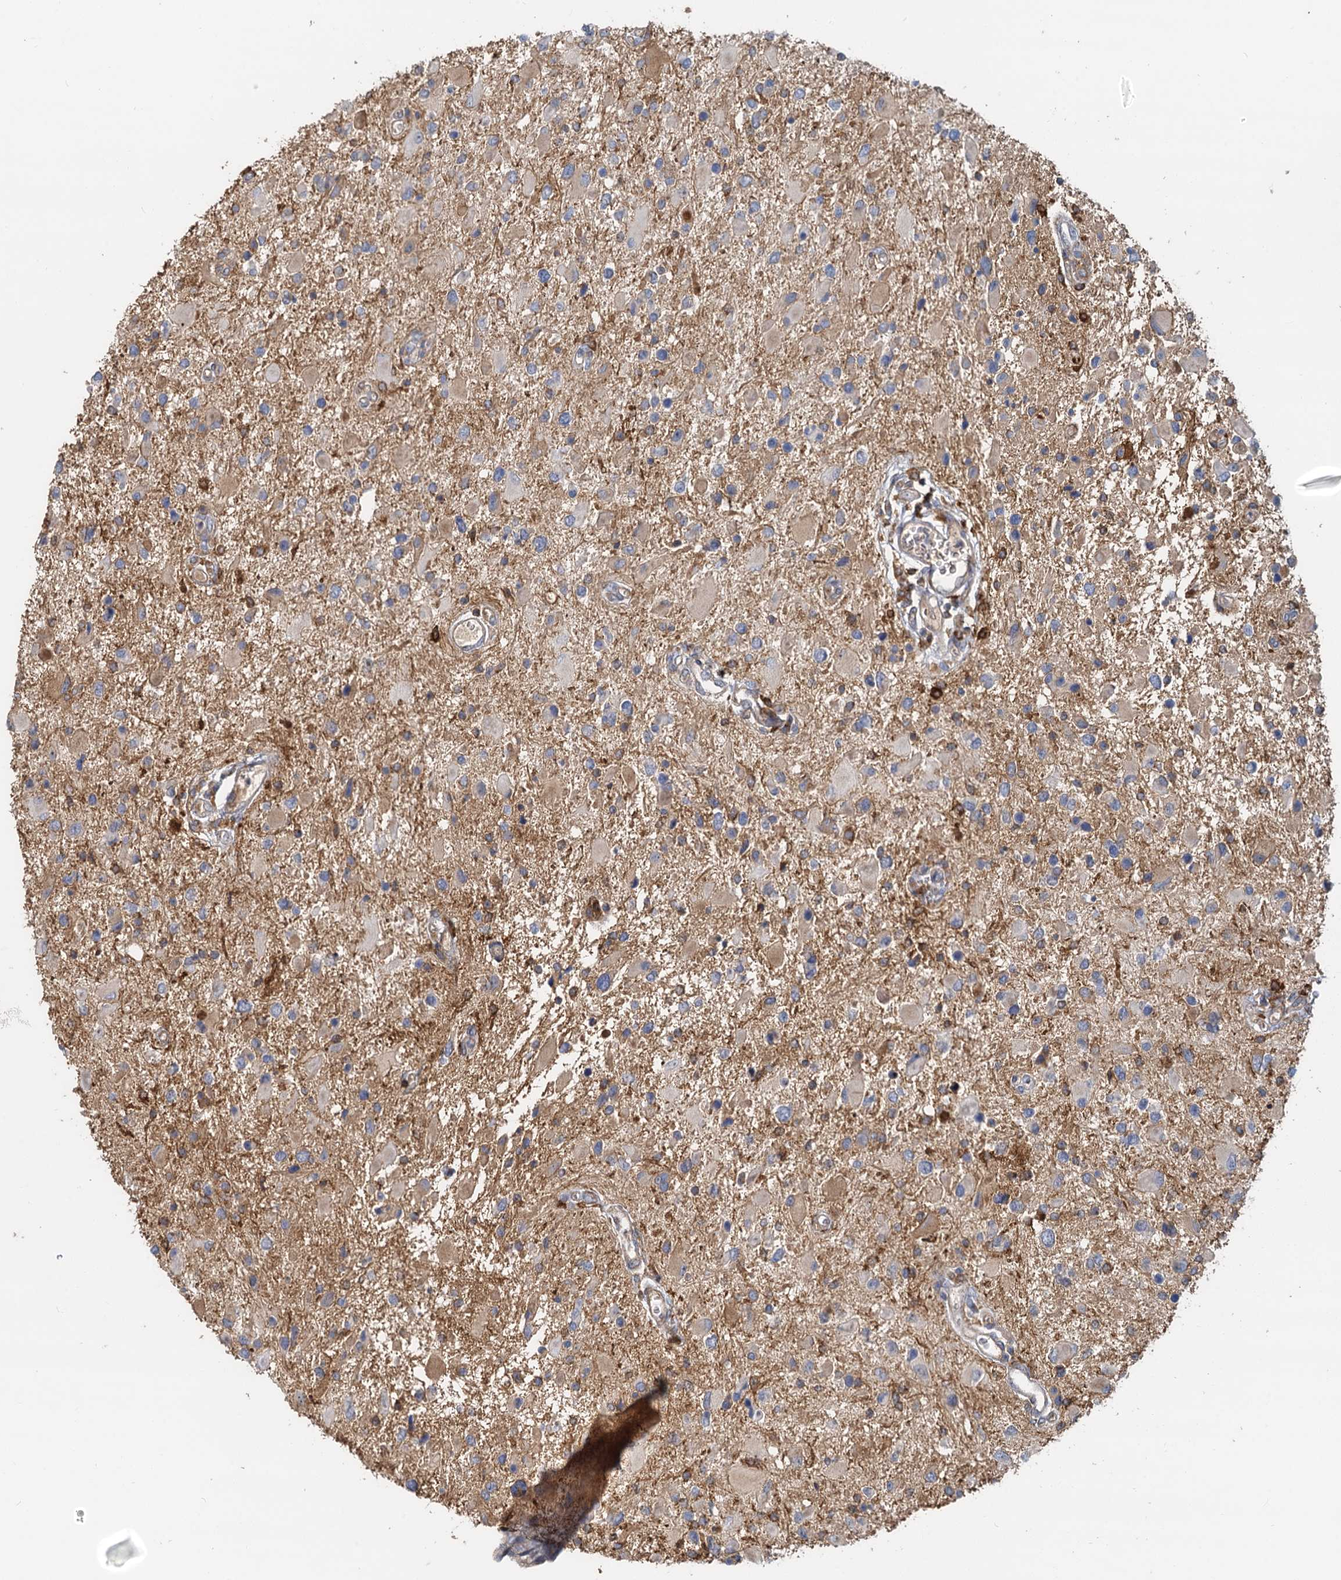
{"staining": {"intensity": "weak", "quantity": "<25%", "location": "cytoplasmic/membranous"}, "tissue": "glioma", "cell_type": "Tumor cells", "image_type": "cancer", "snomed": [{"axis": "morphology", "description": "Glioma, malignant, High grade"}, {"axis": "topography", "description": "Brain"}], "caption": "DAB (3,3'-diaminobenzidine) immunohistochemical staining of malignant glioma (high-grade) shows no significant staining in tumor cells. The staining is performed using DAB (3,3'-diaminobenzidine) brown chromogen with nuclei counter-stained in using hematoxylin.", "gene": "LNX2", "patient": {"sex": "male", "age": 53}}